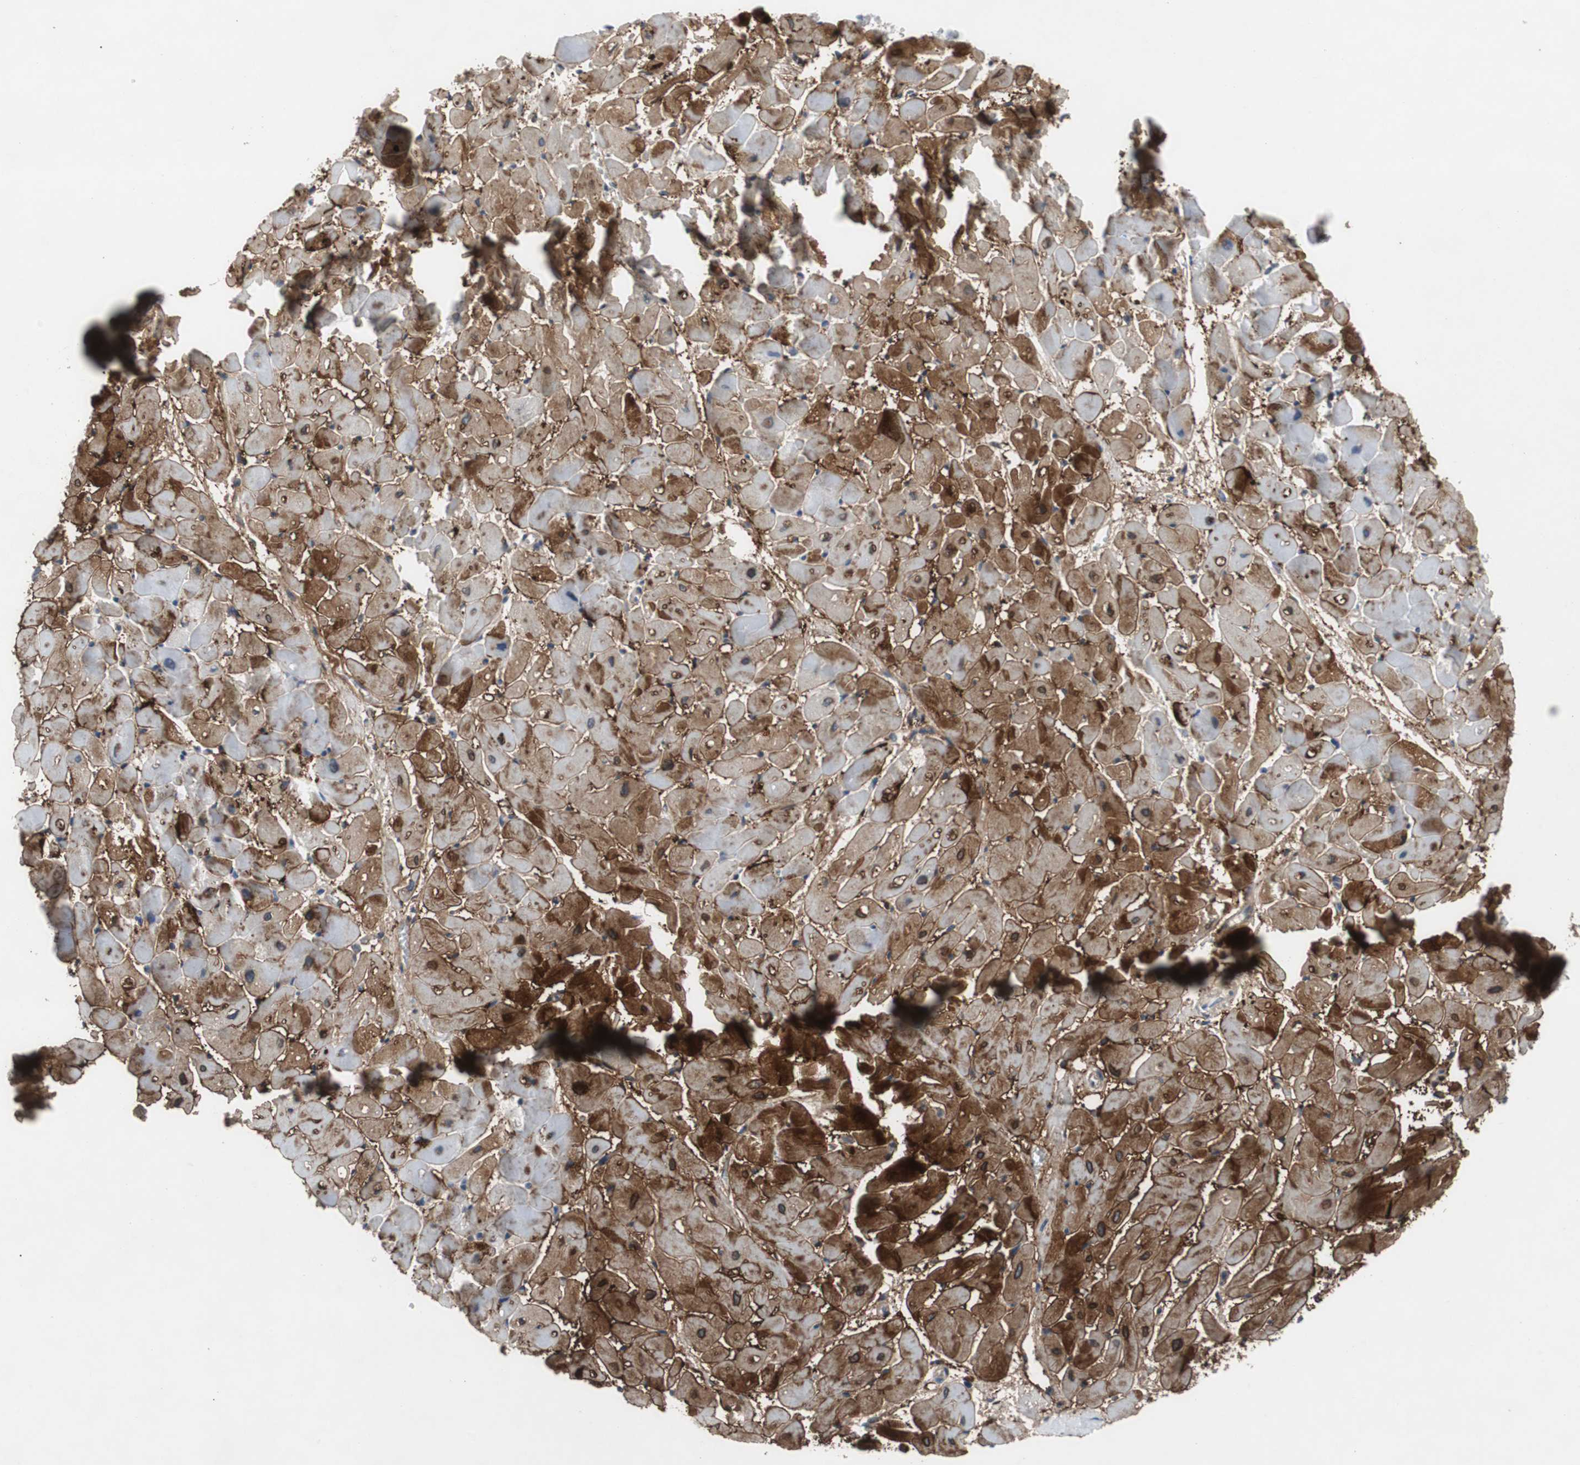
{"staining": {"intensity": "strong", "quantity": ">75%", "location": "cytoplasmic/membranous"}, "tissue": "heart muscle", "cell_type": "Cardiomyocytes", "image_type": "normal", "snomed": [{"axis": "morphology", "description": "Normal tissue, NOS"}, {"axis": "topography", "description": "Heart"}], "caption": "Approximately >75% of cardiomyocytes in normal human heart muscle display strong cytoplasmic/membranous protein expression as visualized by brown immunohistochemical staining.", "gene": "GYS1", "patient": {"sex": "female", "age": 19}}